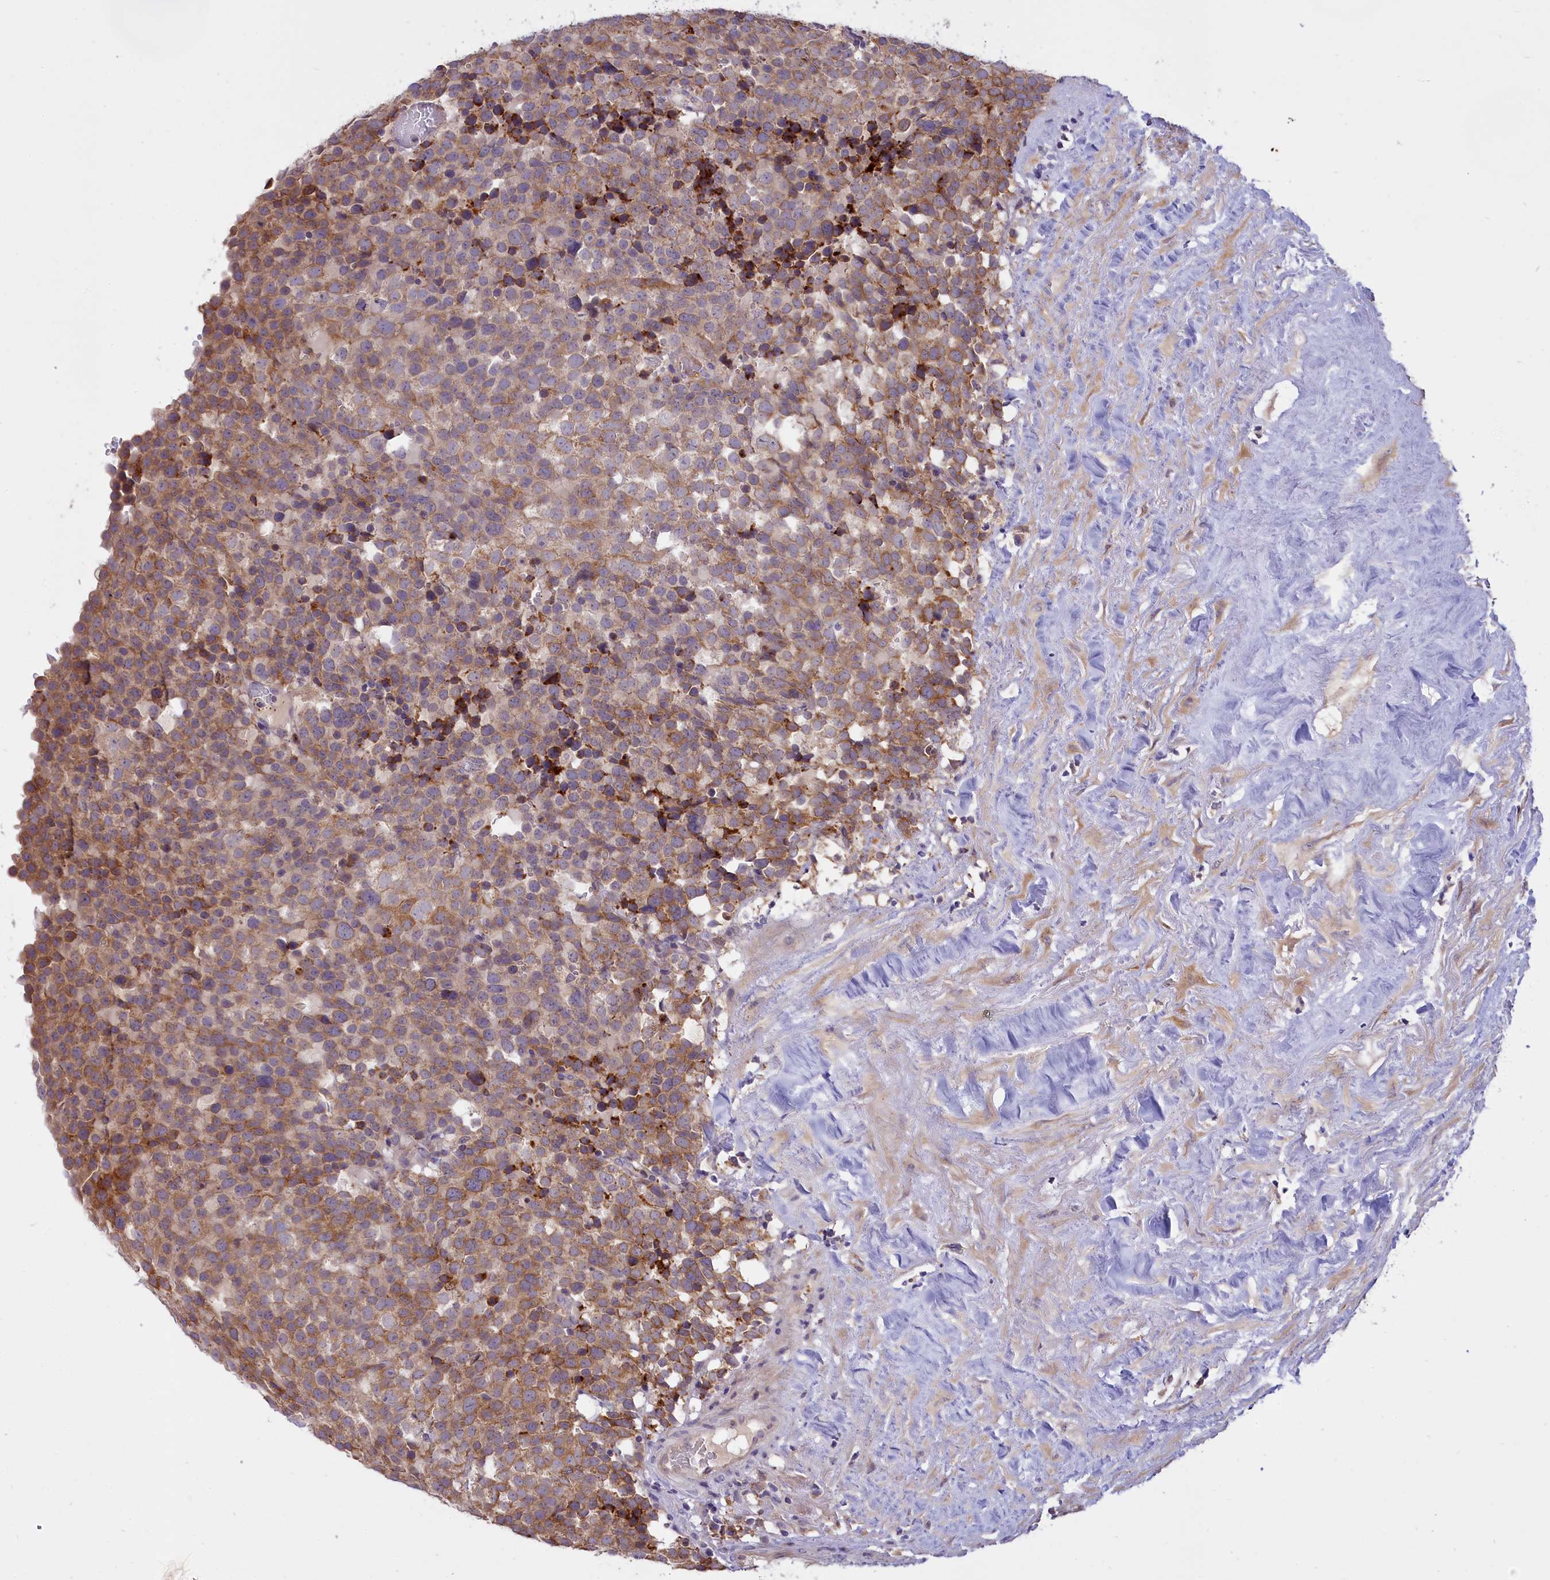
{"staining": {"intensity": "moderate", "quantity": ">75%", "location": "cytoplasmic/membranous"}, "tissue": "testis cancer", "cell_type": "Tumor cells", "image_type": "cancer", "snomed": [{"axis": "morphology", "description": "Seminoma, NOS"}, {"axis": "topography", "description": "Testis"}], "caption": "This photomicrograph exhibits immunohistochemistry (IHC) staining of human testis cancer, with medium moderate cytoplasmic/membranous positivity in approximately >75% of tumor cells.", "gene": "MEMO1", "patient": {"sex": "male", "age": 71}}